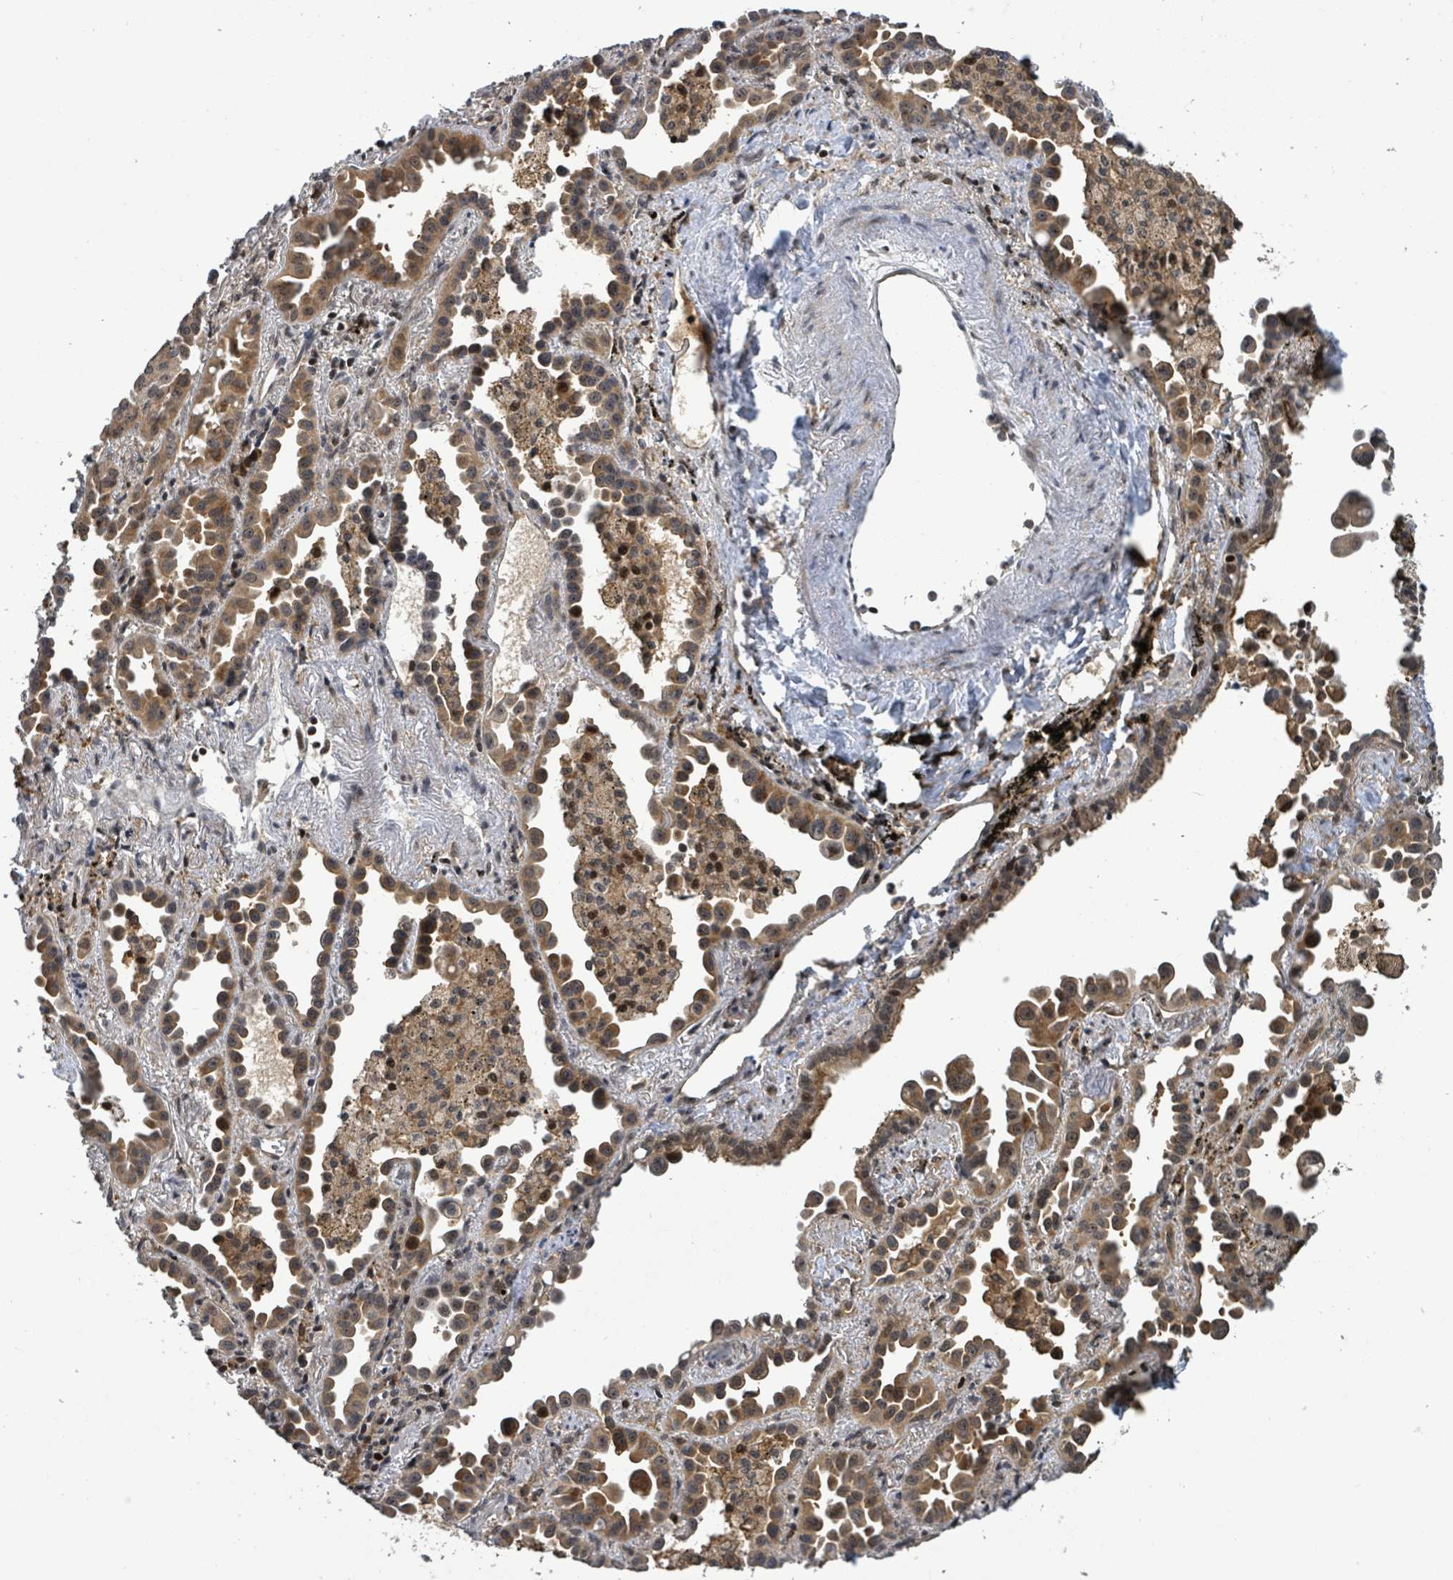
{"staining": {"intensity": "moderate", "quantity": ">75%", "location": "cytoplasmic/membranous"}, "tissue": "lung cancer", "cell_type": "Tumor cells", "image_type": "cancer", "snomed": [{"axis": "morphology", "description": "Adenocarcinoma, NOS"}, {"axis": "topography", "description": "Lung"}], "caption": "Lung cancer tissue demonstrates moderate cytoplasmic/membranous staining in about >75% of tumor cells Using DAB (3,3'-diaminobenzidine) (brown) and hematoxylin (blue) stains, captured at high magnification using brightfield microscopy.", "gene": "FBXO6", "patient": {"sex": "male", "age": 68}}